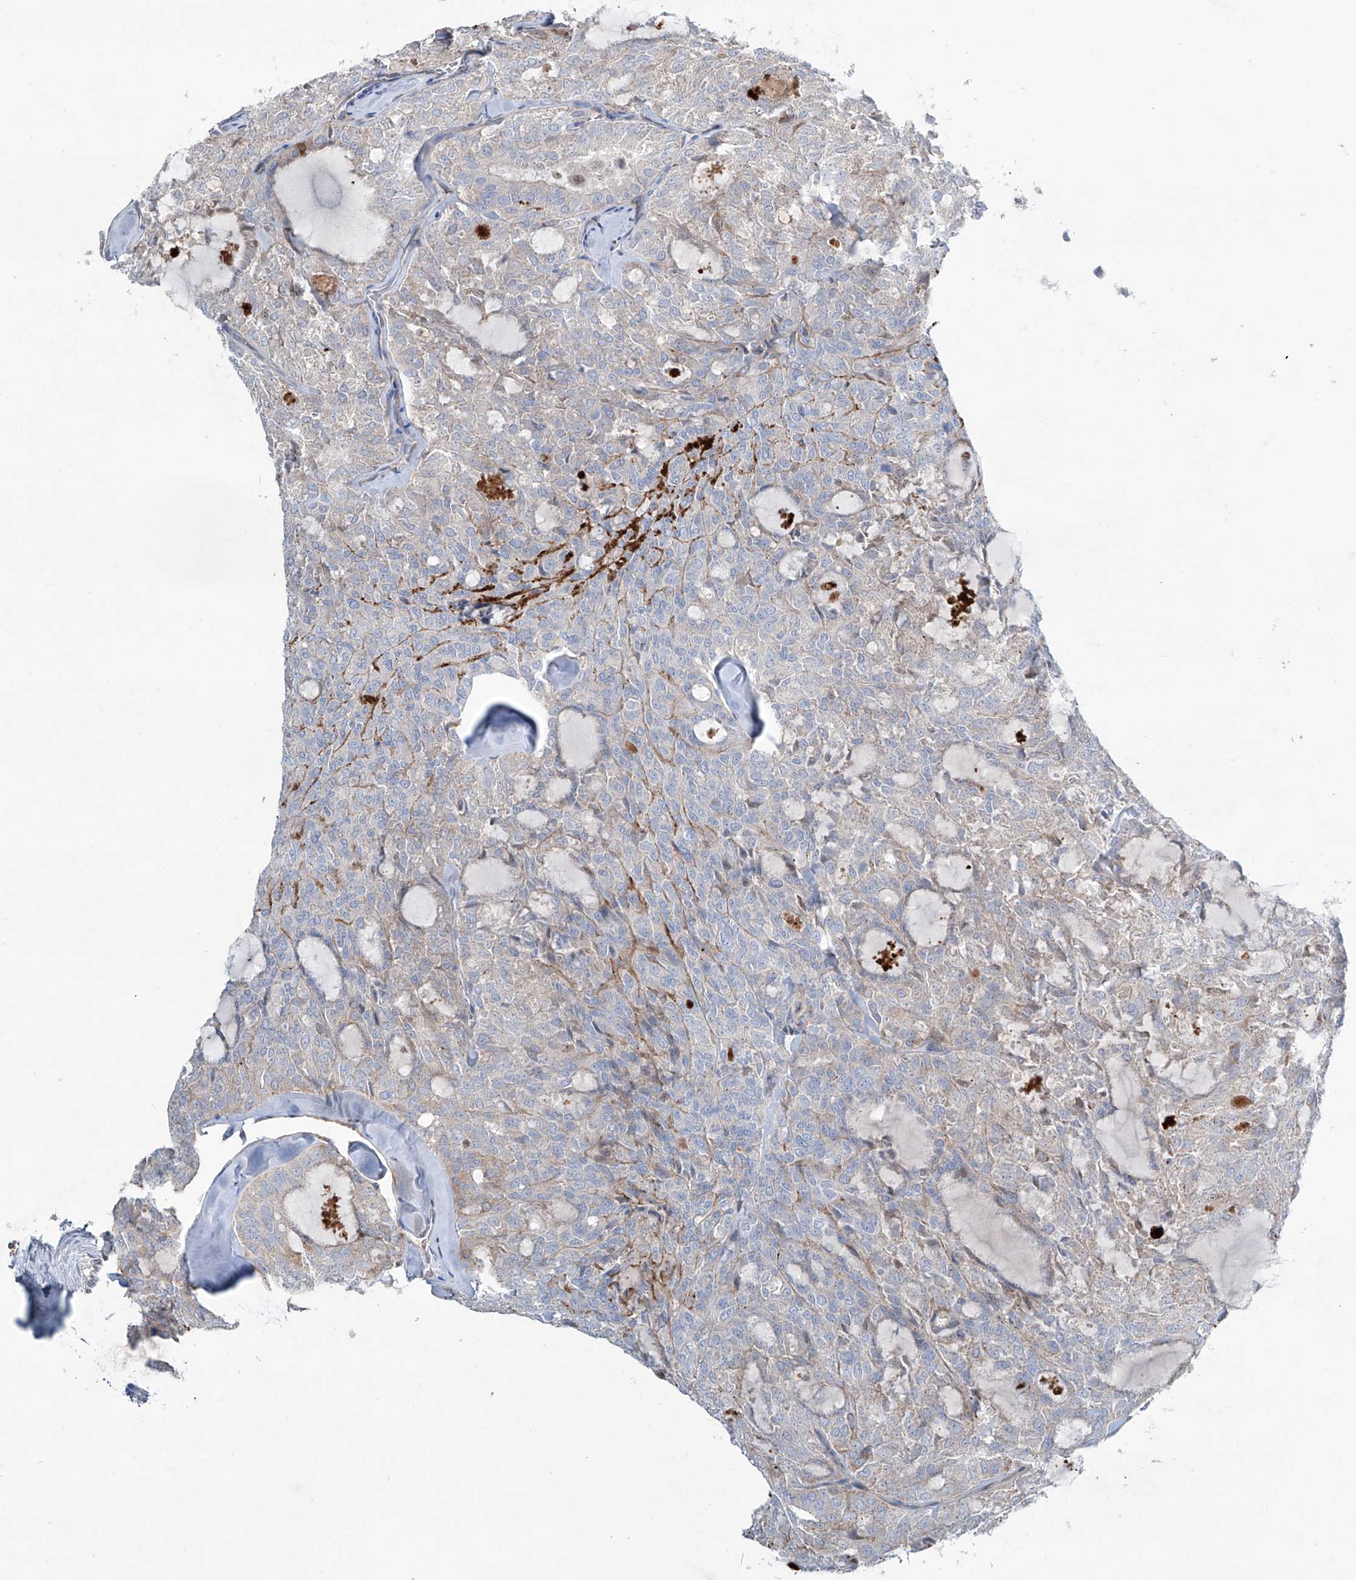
{"staining": {"intensity": "weak", "quantity": "<25%", "location": "cytoplasmic/membranous"}, "tissue": "thyroid cancer", "cell_type": "Tumor cells", "image_type": "cancer", "snomed": [{"axis": "morphology", "description": "Follicular adenoma carcinoma, NOS"}, {"axis": "topography", "description": "Thyroid gland"}], "caption": "Immunohistochemistry (IHC) photomicrograph of neoplastic tissue: human thyroid cancer (follicular adenoma carcinoma) stained with DAB demonstrates no significant protein expression in tumor cells.", "gene": "CDH5", "patient": {"sex": "male", "age": 75}}